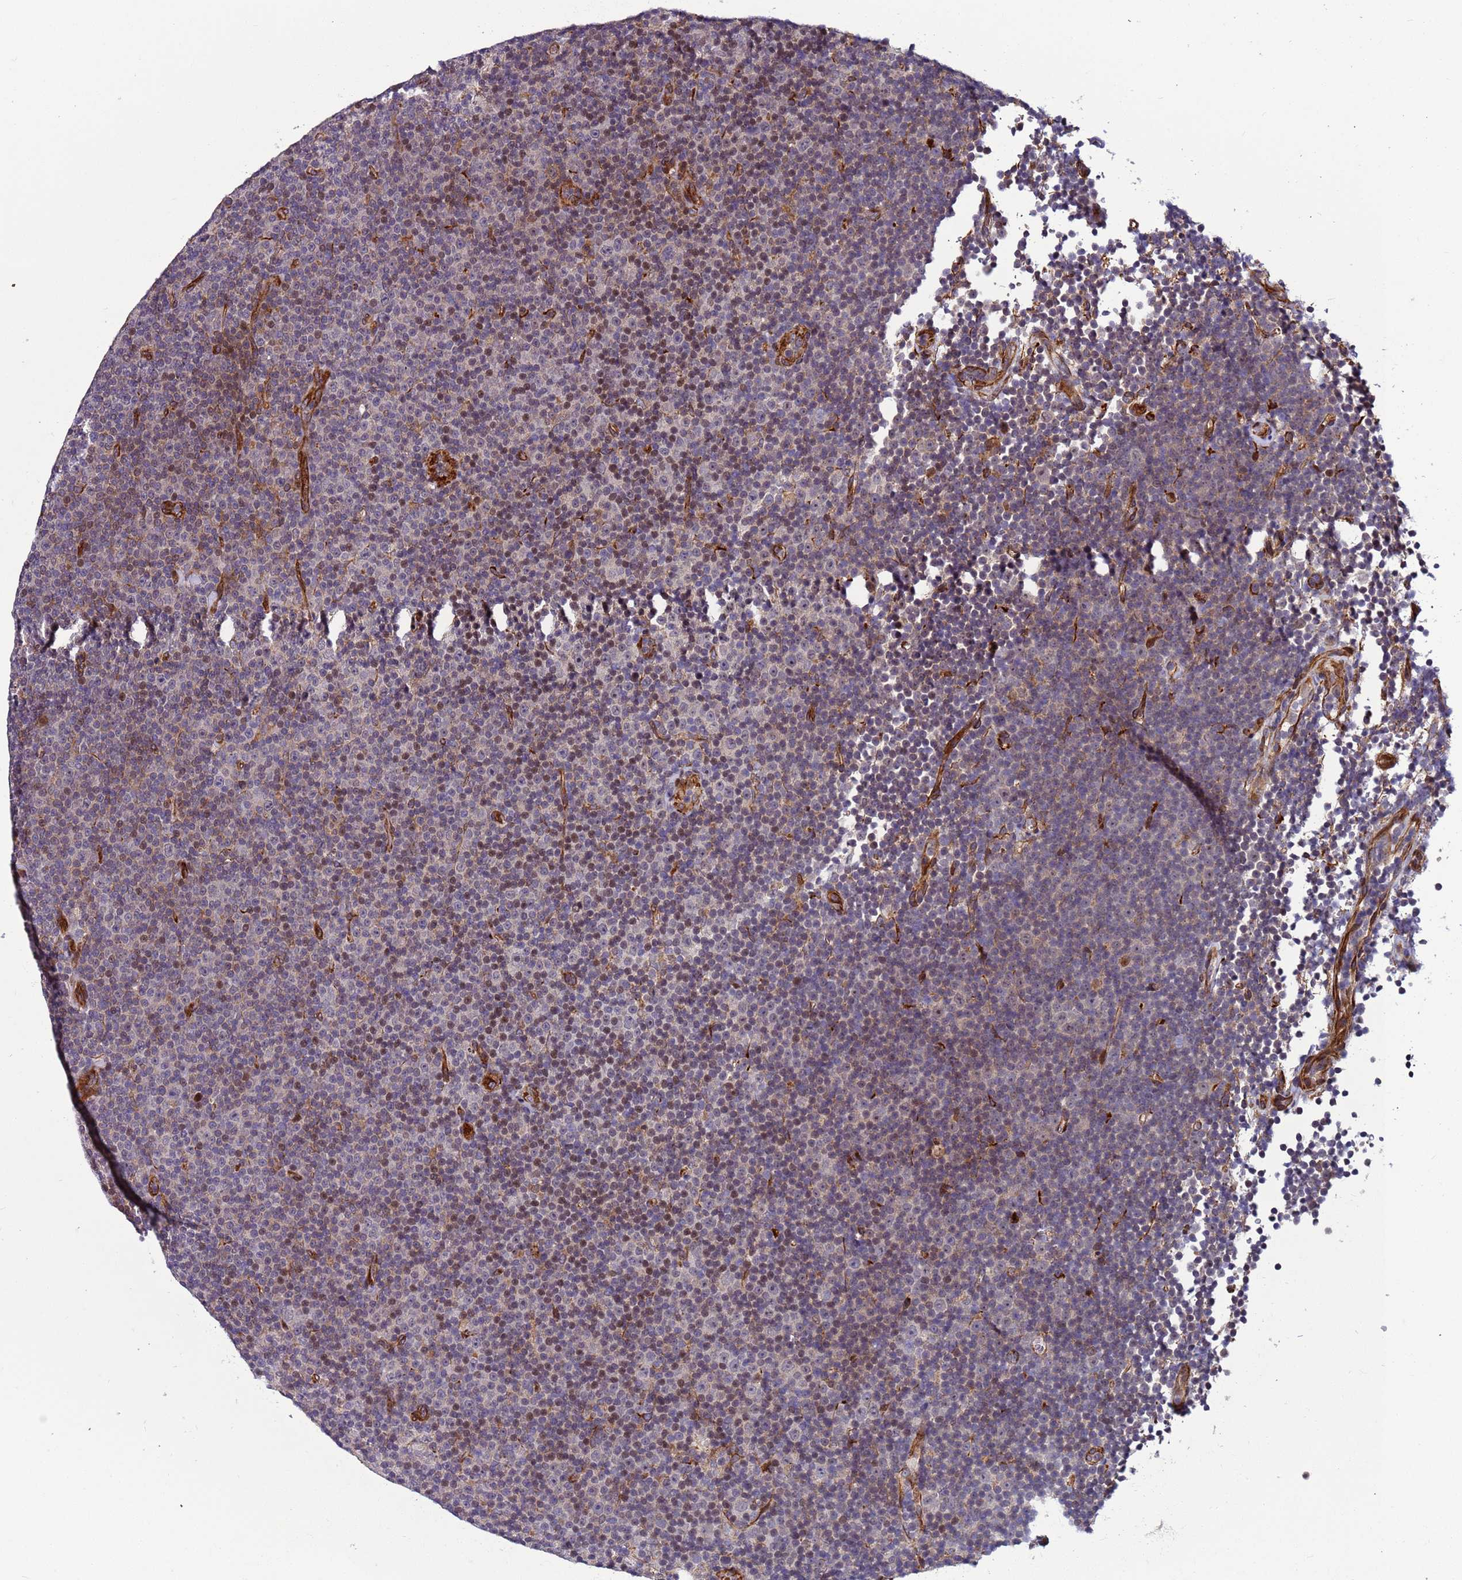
{"staining": {"intensity": "moderate", "quantity": "<25%", "location": "nuclear"}, "tissue": "lymphoma", "cell_type": "Tumor cells", "image_type": "cancer", "snomed": [{"axis": "morphology", "description": "Malignant lymphoma, non-Hodgkin's type, Low grade"}, {"axis": "topography", "description": "Lymph node"}], "caption": "Approximately <25% of tumor cells in human malignant lymphoma, non-Hodgkin's type (low-grade) demonstrate moderate nuclear protein positivity as visualized by brown immunohistochemical staining.", "gene": "MCRIP1", "patient": {"sex": "female", "age": 67}}